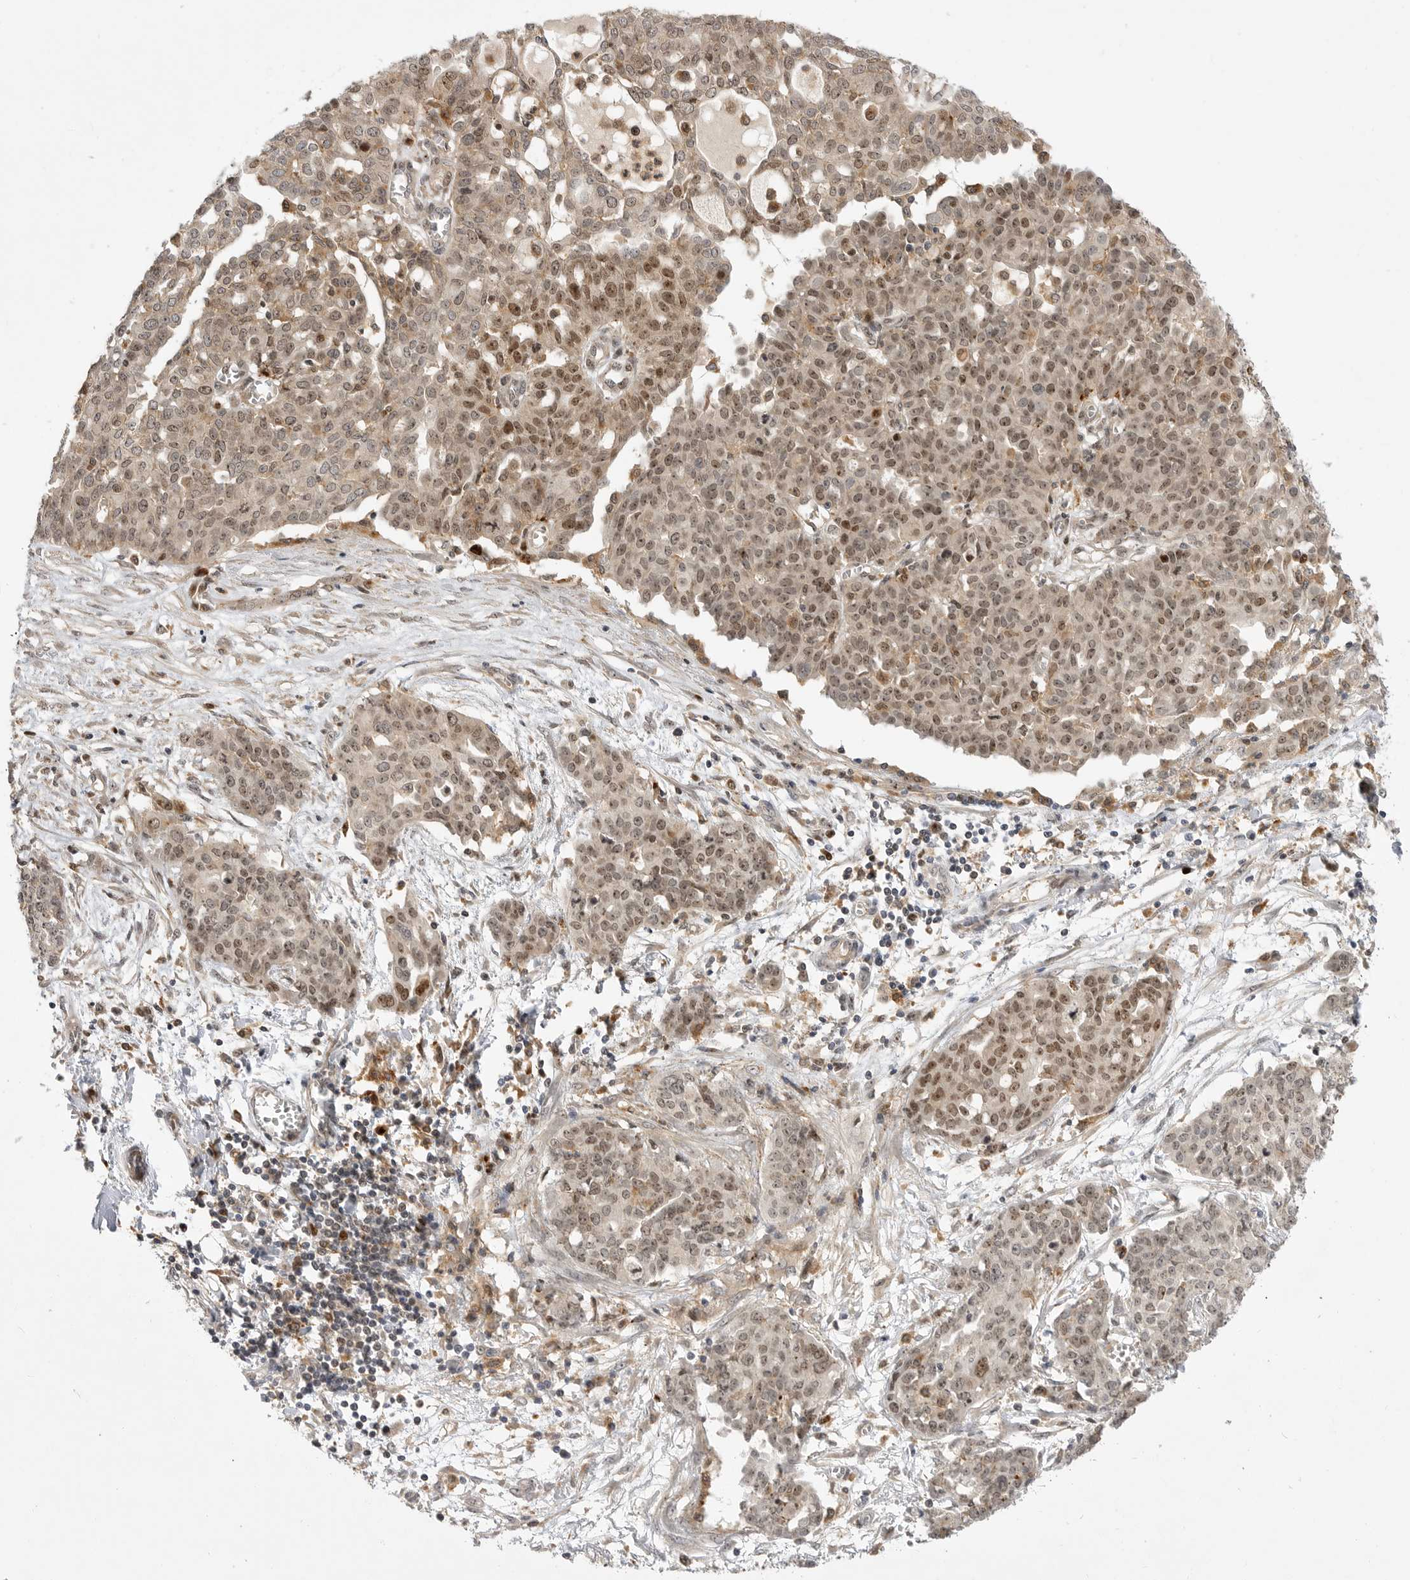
{"staining": {"intensity": "moderate", "quantity": ">75%", "location": "nuclear"}, "tissue": "ovarian cancer", "cell_type": "Tumor cells", "image_type": "cancer", "snomed": [{"axis": "morphology", "description": "Cystadenocarcinoma, serous, NOS"}, {"axis": "topography", "description": "Soft tissue"}, {"axis": "topography", "description": "Ovary"}], "caption": "IHC staining of ovarian serous cystadenocarcinoma, which displays medium levels of moderate nuclear expression in about >75% of tumor cells indicating moderate nuclear protein positivity. The staining was performed using DAB (3,3'-diaminobenzidine) (brown) for protein detection and nuclei were counterstained in hematoxylin (blue).", "gene": "CSNK1G3", "patient": {"sex": "female", "age": 57}}